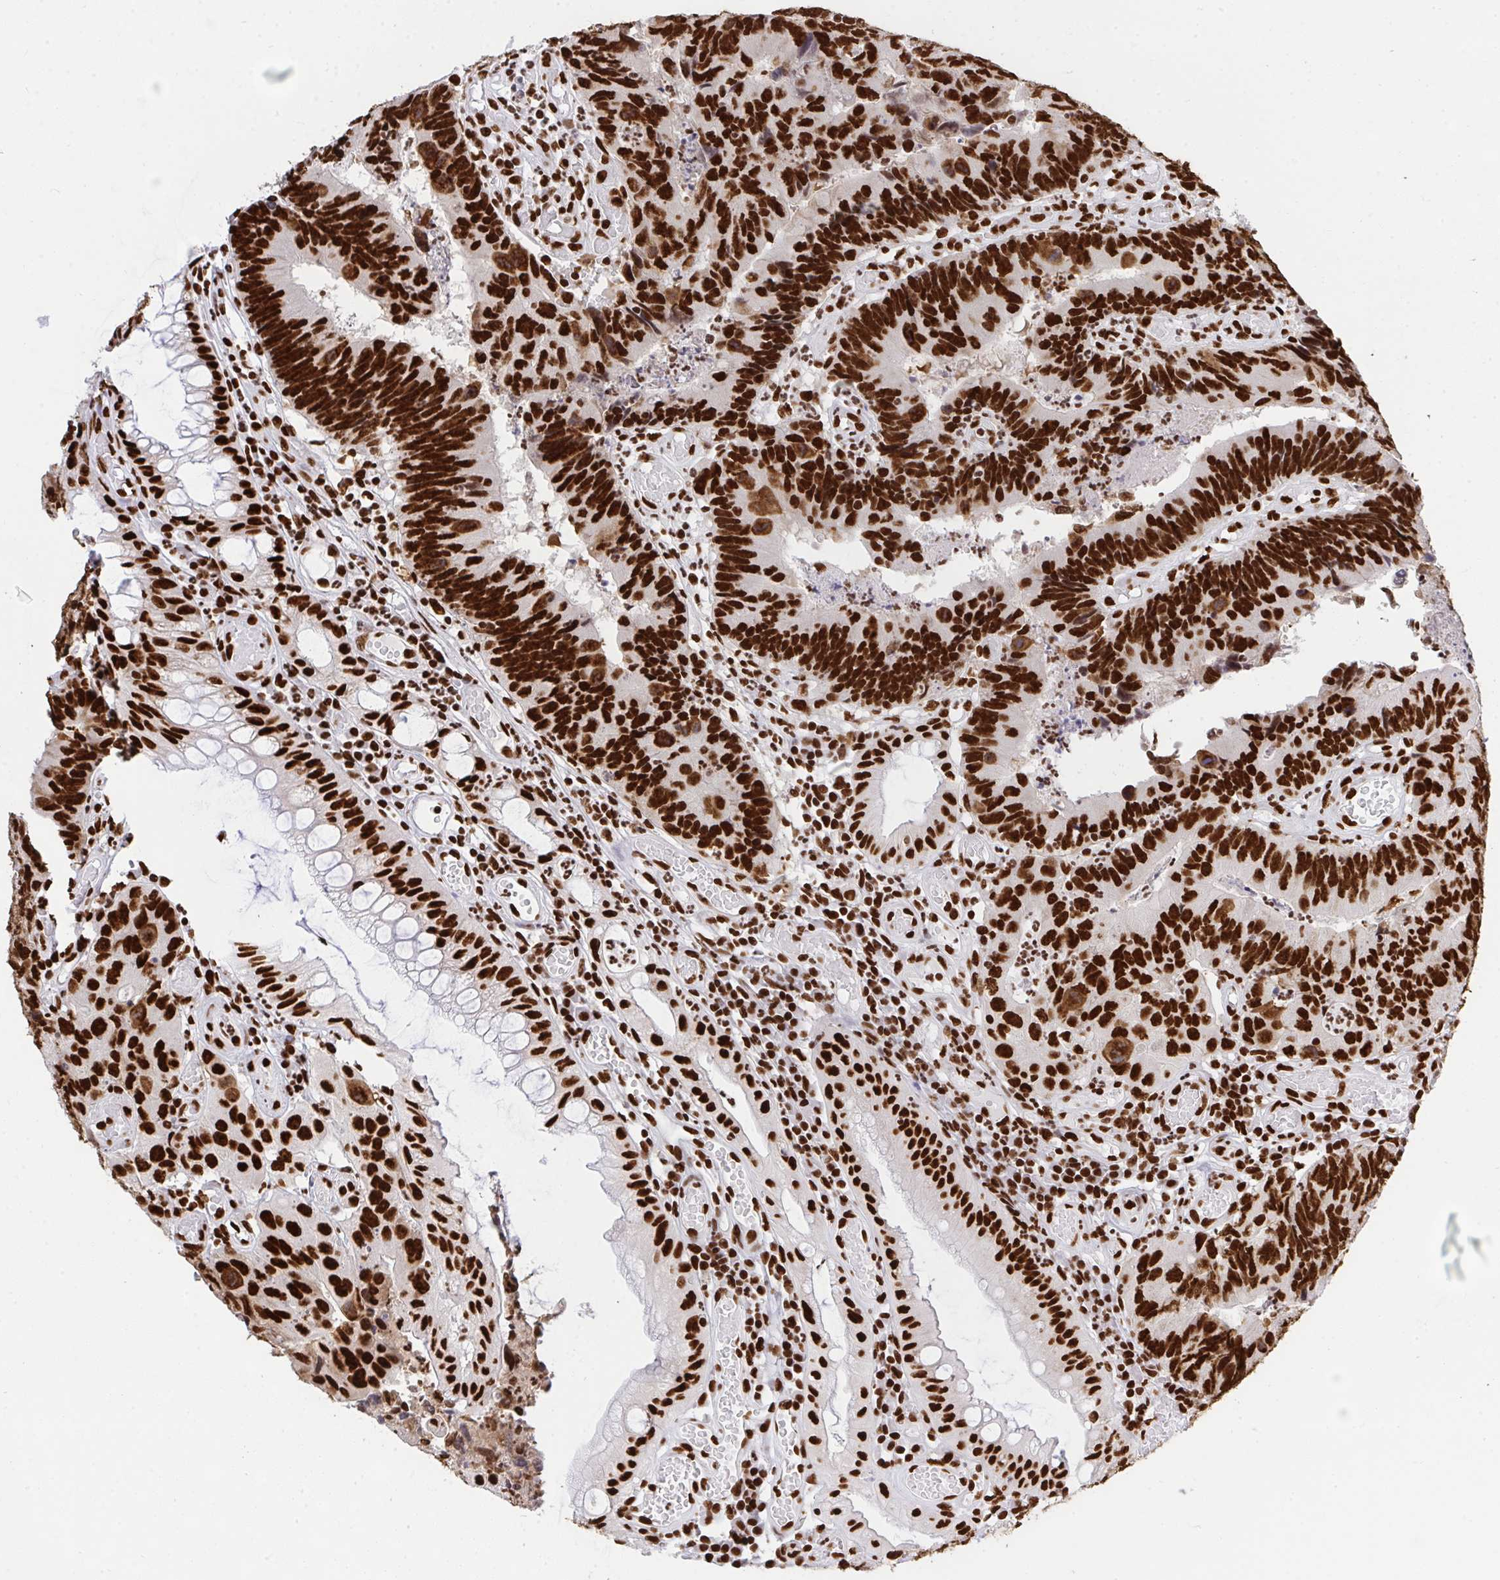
{"staining": {"intensity": "strong", "quantity": ">75%", "location": "nuclear"}, "tissue": "colorectal cancer", "cell_type": "Tumor cells", "image_type": "cancer", "snomed": [{"axis": "morphology", "description": "Adenocarcinoma, NOS"}, {"axis": "topography", "description": "Colon"}], "caption": "Colorectal cancer stained with a protein marker shows strong staining in tumor cells.", "gene": "HNRNPL", "patient": {"sex": "female", "age": 67}}